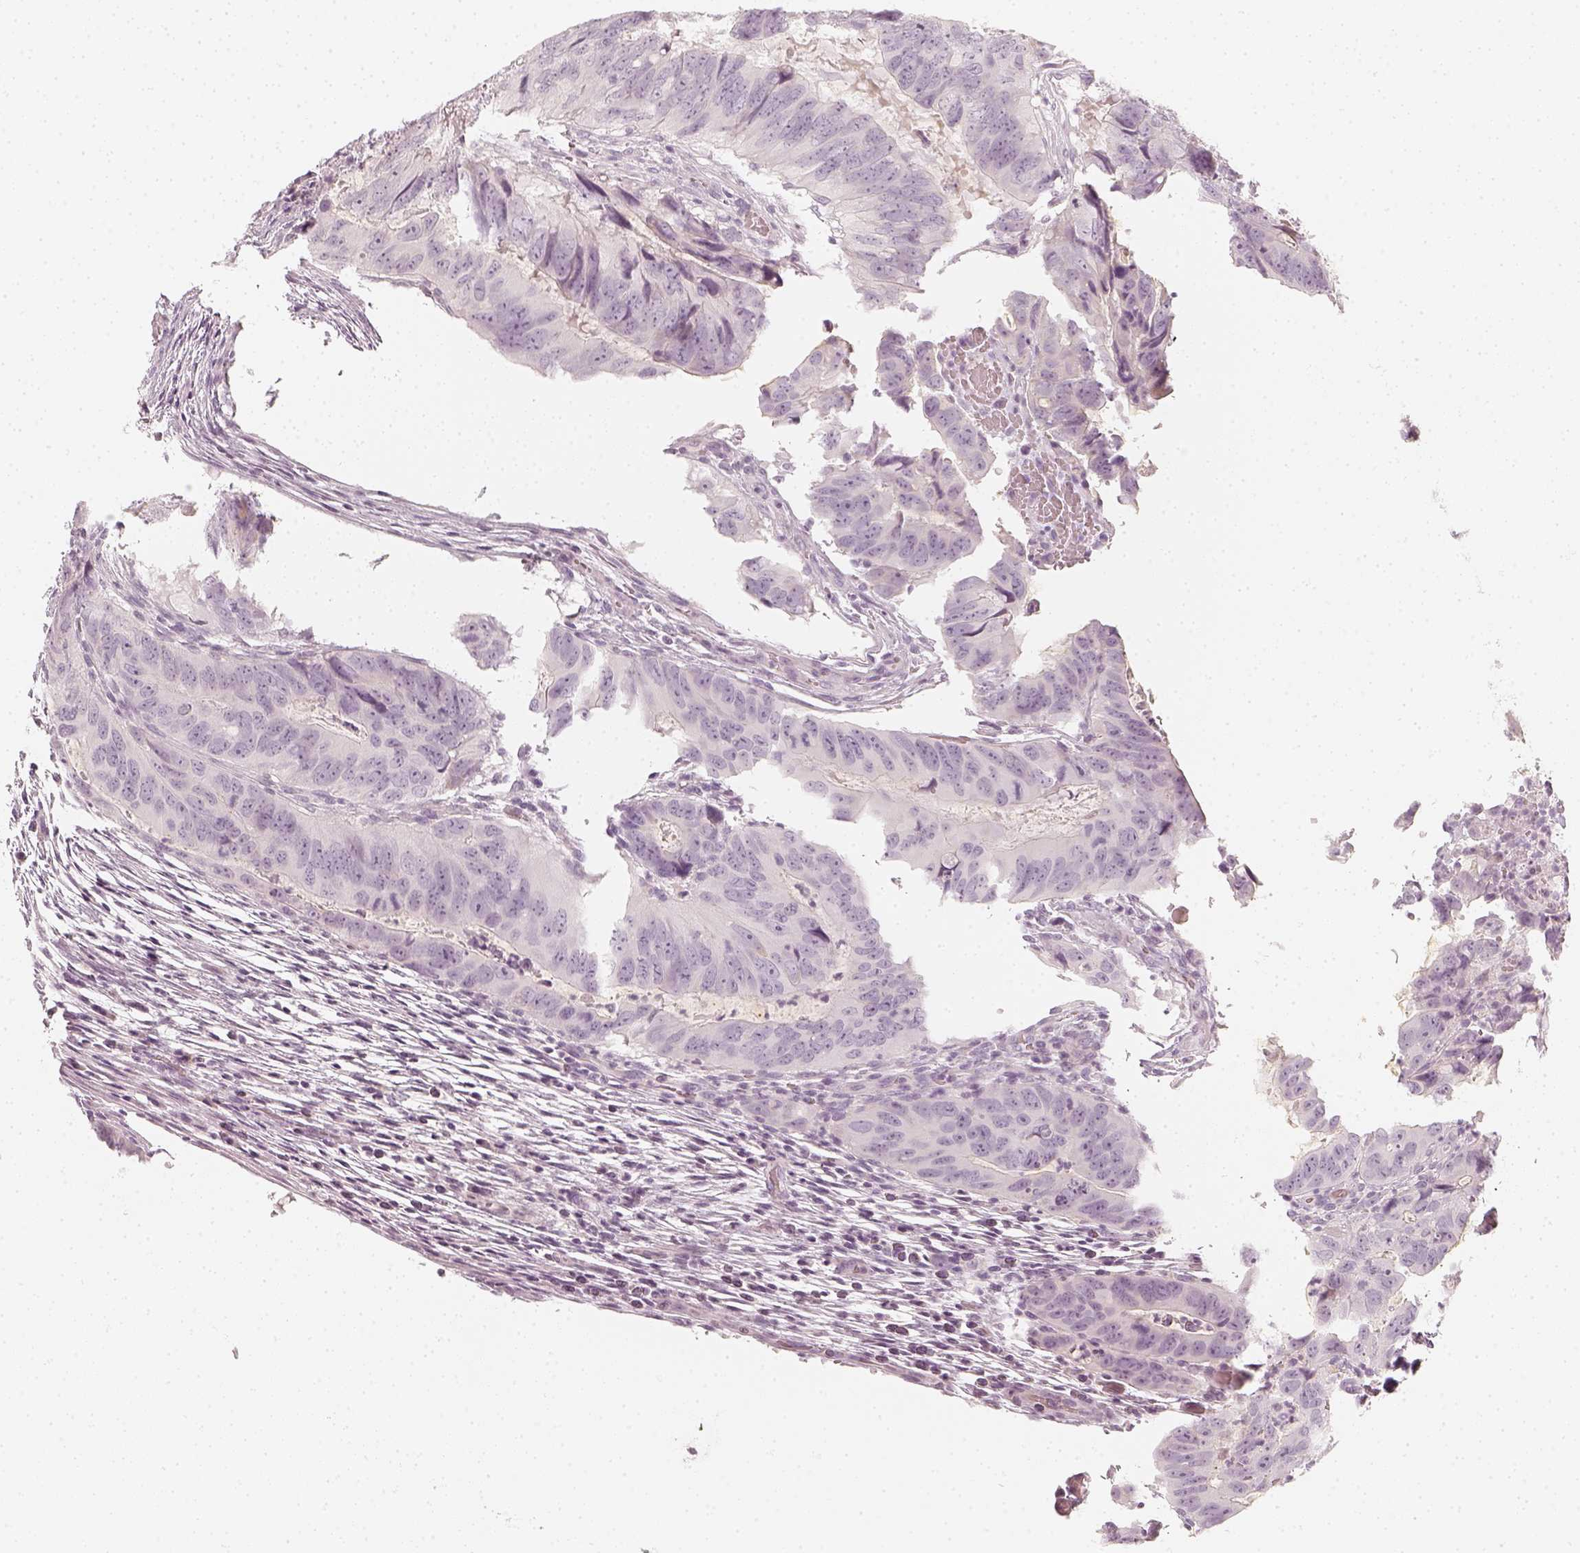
{"staining": {"intensity": "negative", "quantity": "none", "location": "none"}, "tissue": "colorectal cancer", "cell_type": "Tumor cells", "image_type": "cancer", "snomed": [{"axis": "morphology", "description": "Adenocarcinoma, NOS"}, {"axis": "topography", "description": "Colon"}], "caption": "Tumor cells show no significant protein positivity in adenocarcinoma (colorectal).", "gene": "DSG4", "patient": {"sex": "male", "age": 79}}